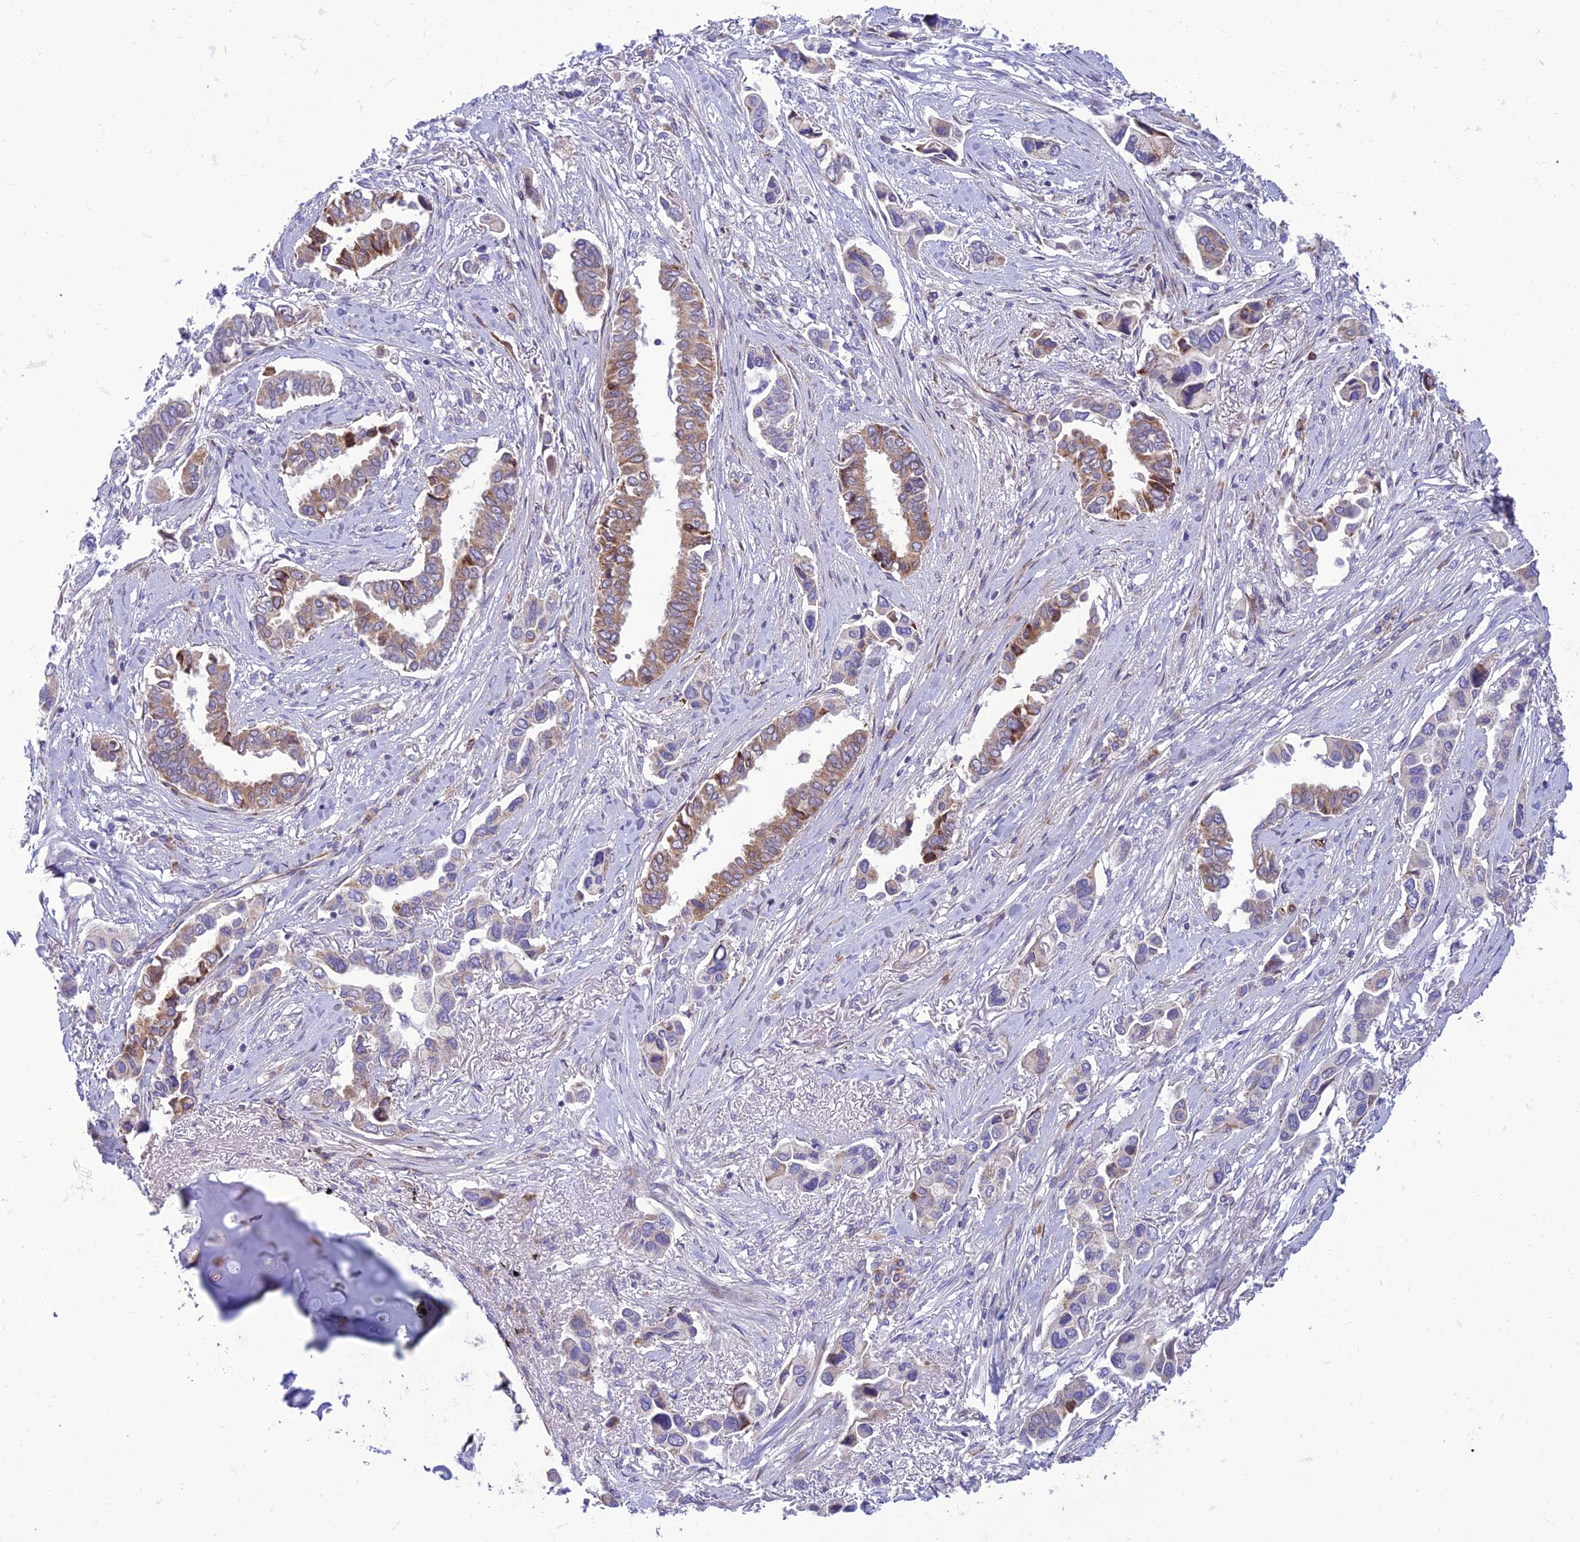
{"staining": {"intensity": "strong", "quantity": "25%-75%", "location": "cytoplasmic/membranous"}, "tissue": "lung cancer", "cell_type": "Tumor cells", "image_type": "cancer", "snomed": [{"axis": "morphology", "description": "Adenocarcinoma, NOS"}, {"axis": "topography", "description": "Lung"}], "caption": "Tumor cells show high levels of strong cytoplasmic/membranous staining in about 25%-75% of cells in human lung cancer.", "gene": "SEL1L3", "patient": {"sex": "female", "age": 76}}